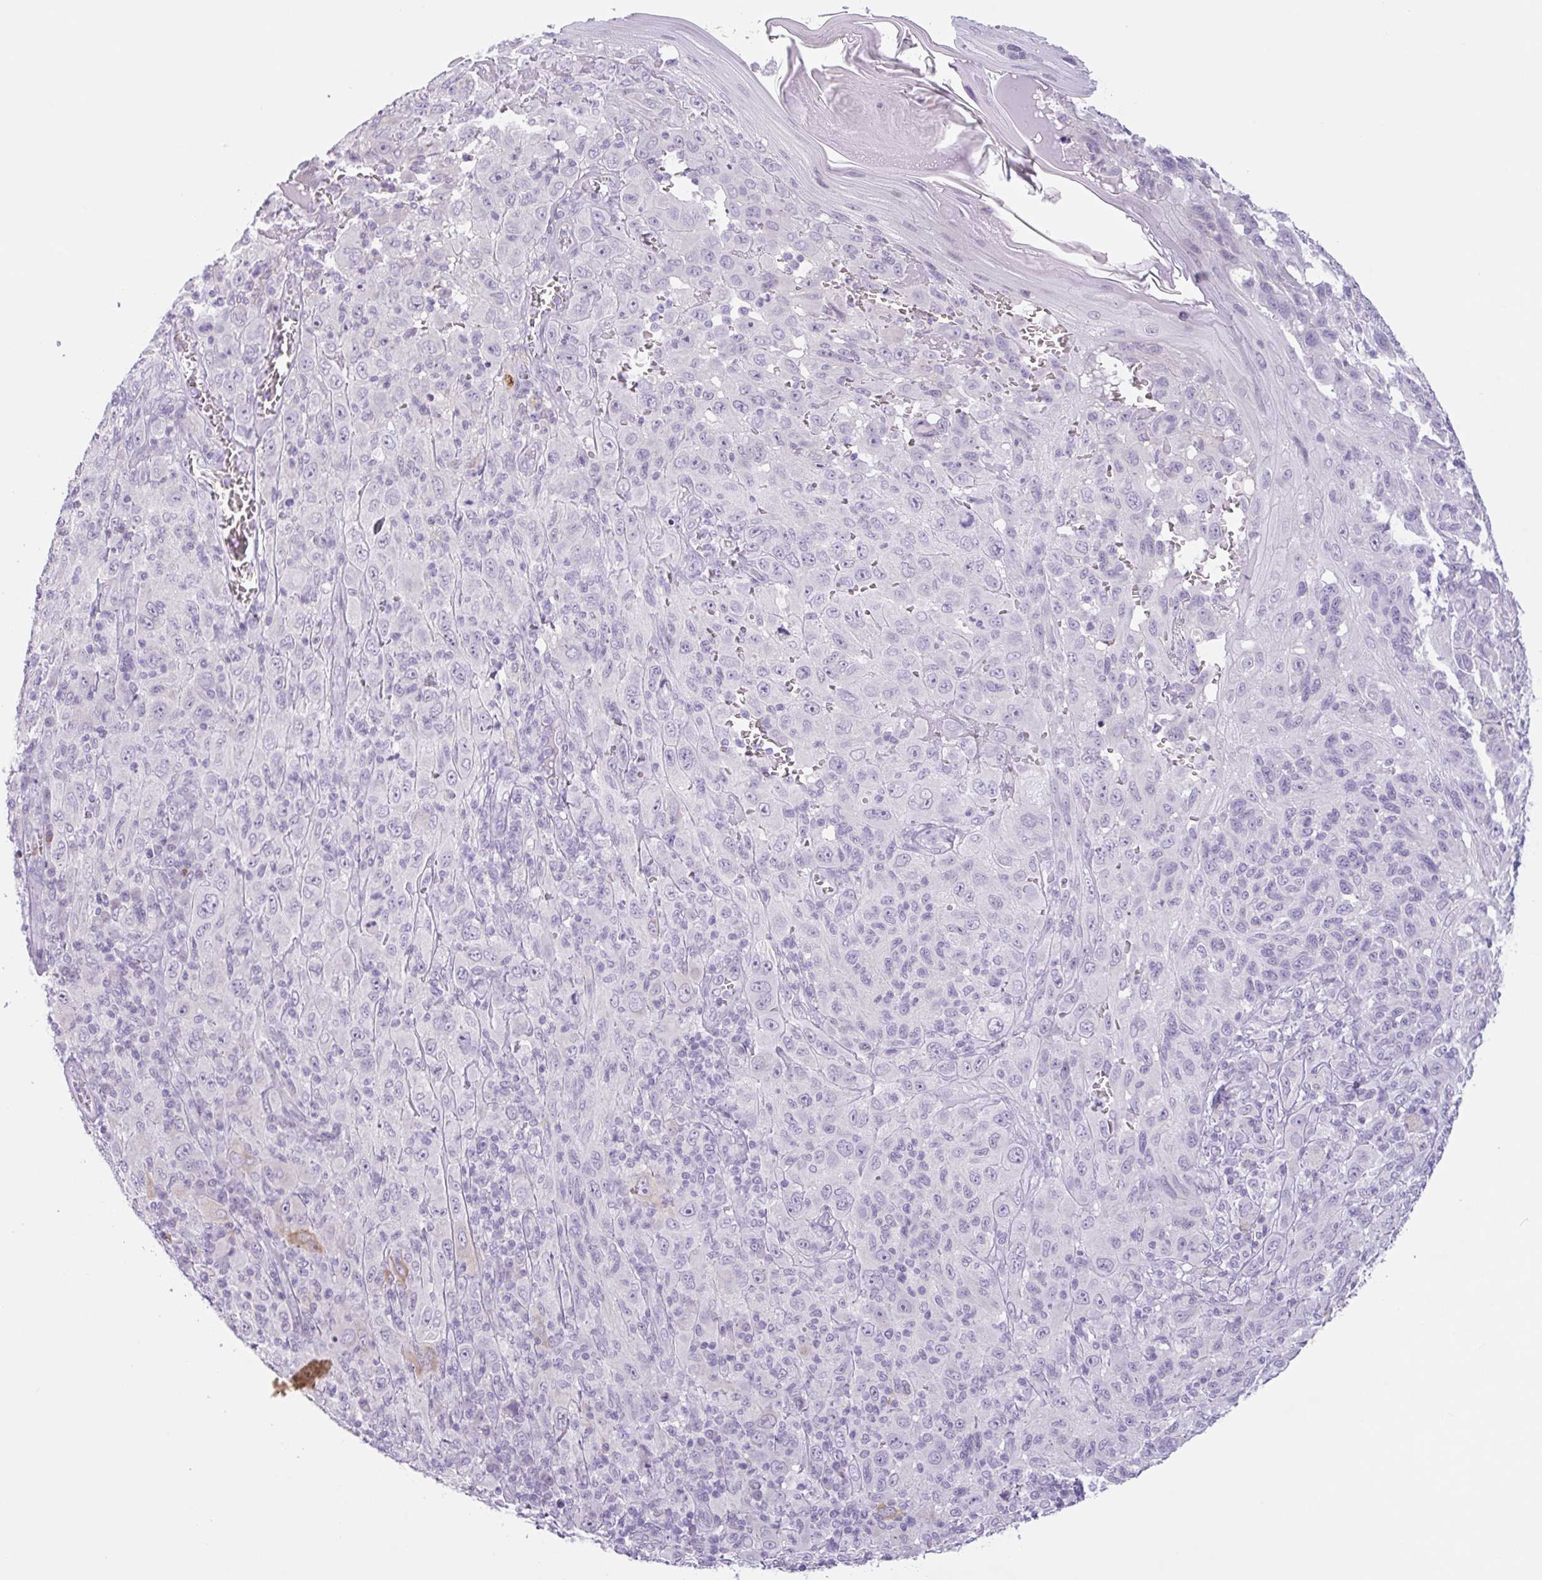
{"staining": {"intensity": "weak", "quantity": "<25%", "location": "cytoplasmic/membranous"}, "tissue": "melanoma", "cell_type": "Tumor cells", "image_type": "cancer", "snomed": [{"axis": "morphology", "description": "Malignant melanoma, NOS"}, {"axis": "topography", "description": "Skin"}], "caption": "Immunohistochemistry photomicrograph of human malignant melanoma stained for a protein (brown), which demonstrates no expression in tumor cells. (DAB (3,3'-diaminobenzidine) immunohistochemistry (IHC), high magnification).", "gene": "CTSE", "patient": {"sex": "female", "age": 91}}